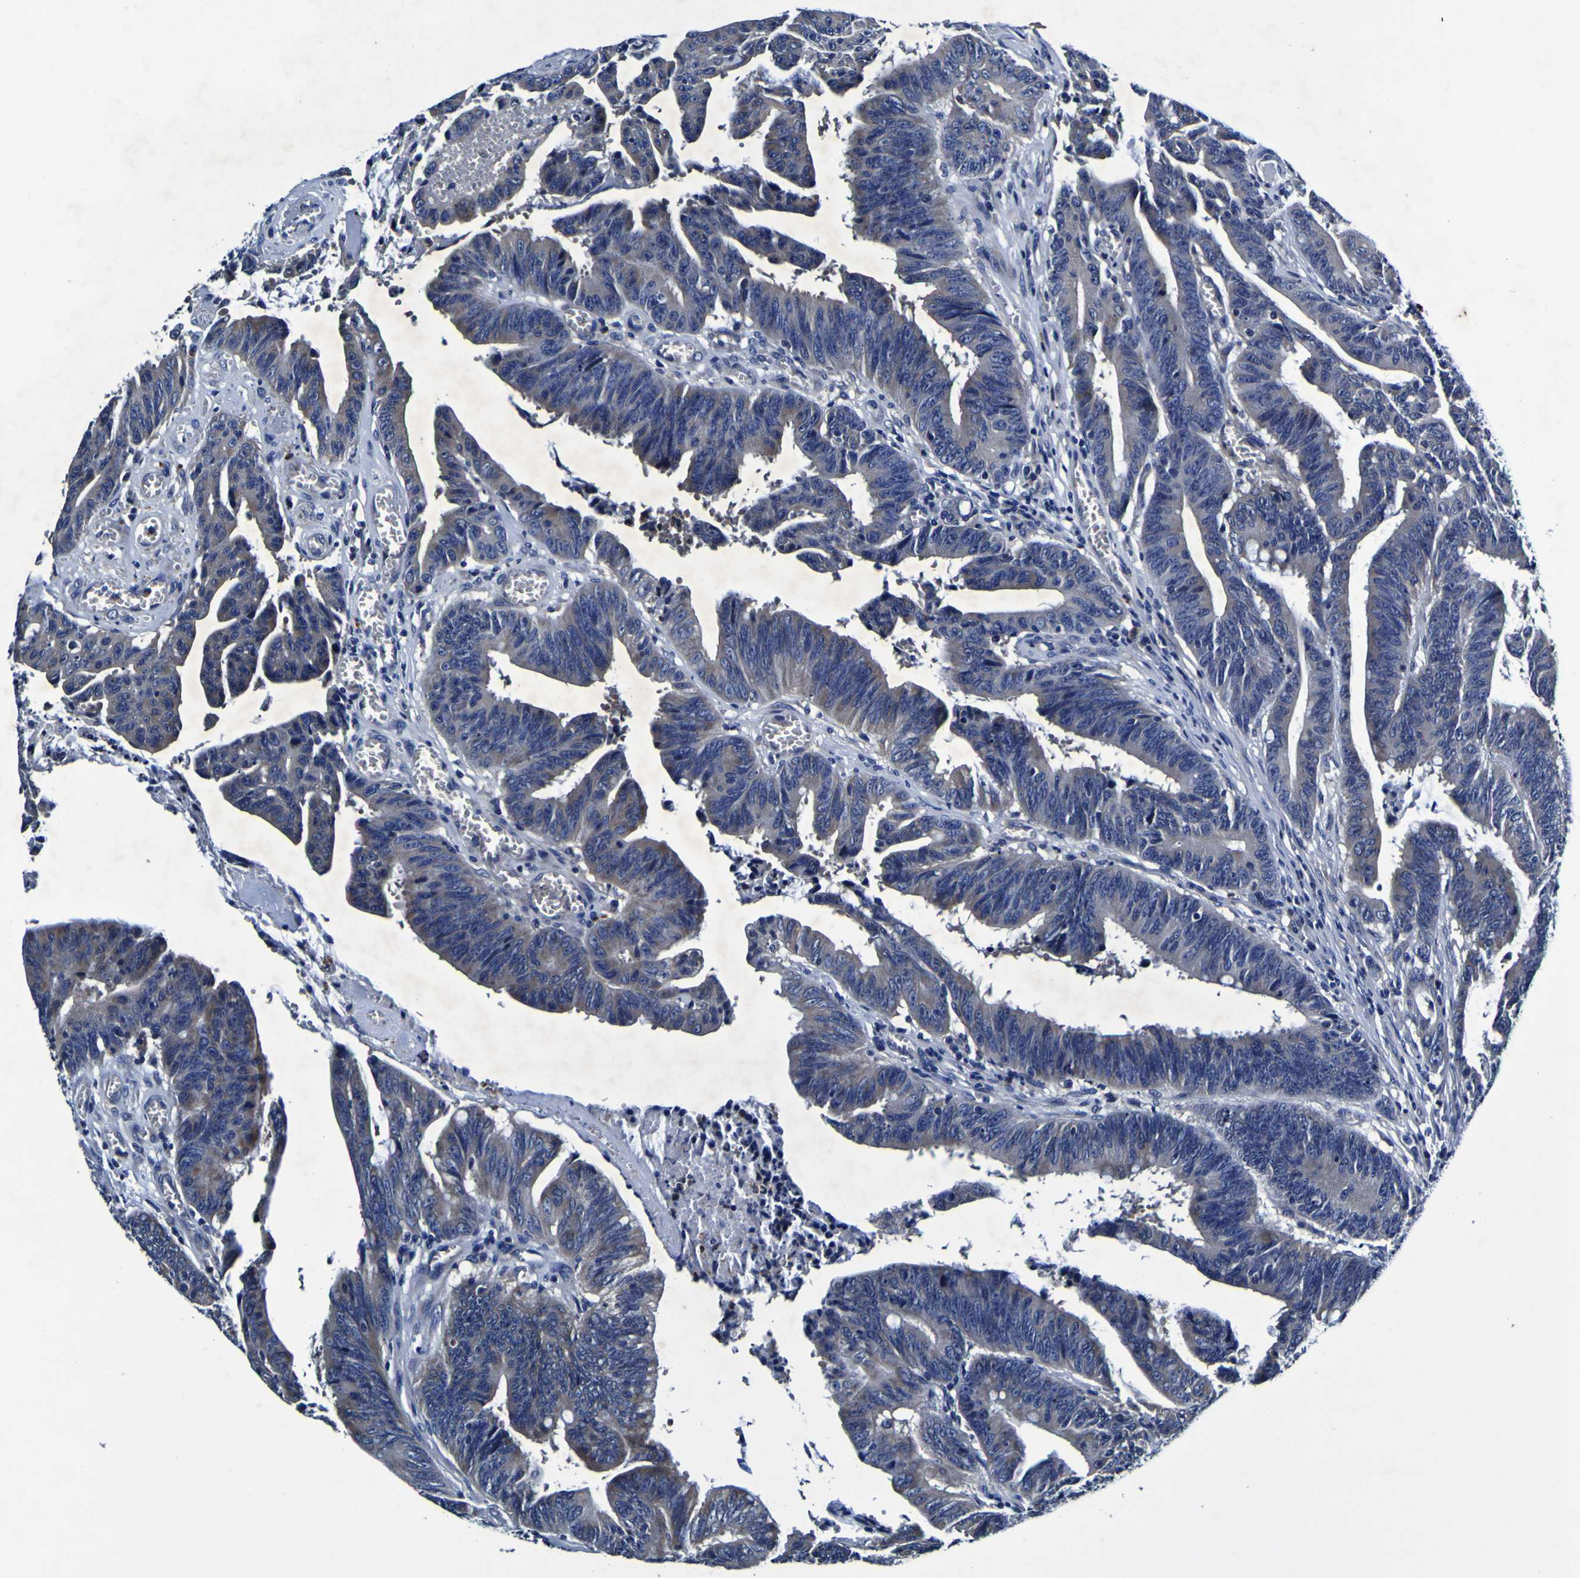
{"staining": {"intensity": "negative", "quantity": "none", "location": "none"}, "tissue": "colorectal cancer", "cell_type": "Tumor cells", "image_type": "cancer", "snomed": [{"axis": "morphology", "description": "Adenocarcinoma, NOS"}, {"axis": "topography", "description": "Colon"}], "caption": "Tumor cells show no significant protein positivity in colorectal adenocarcinoma.", "gene": "PANK4", "patient": {"sex": "male", "age": 45}}